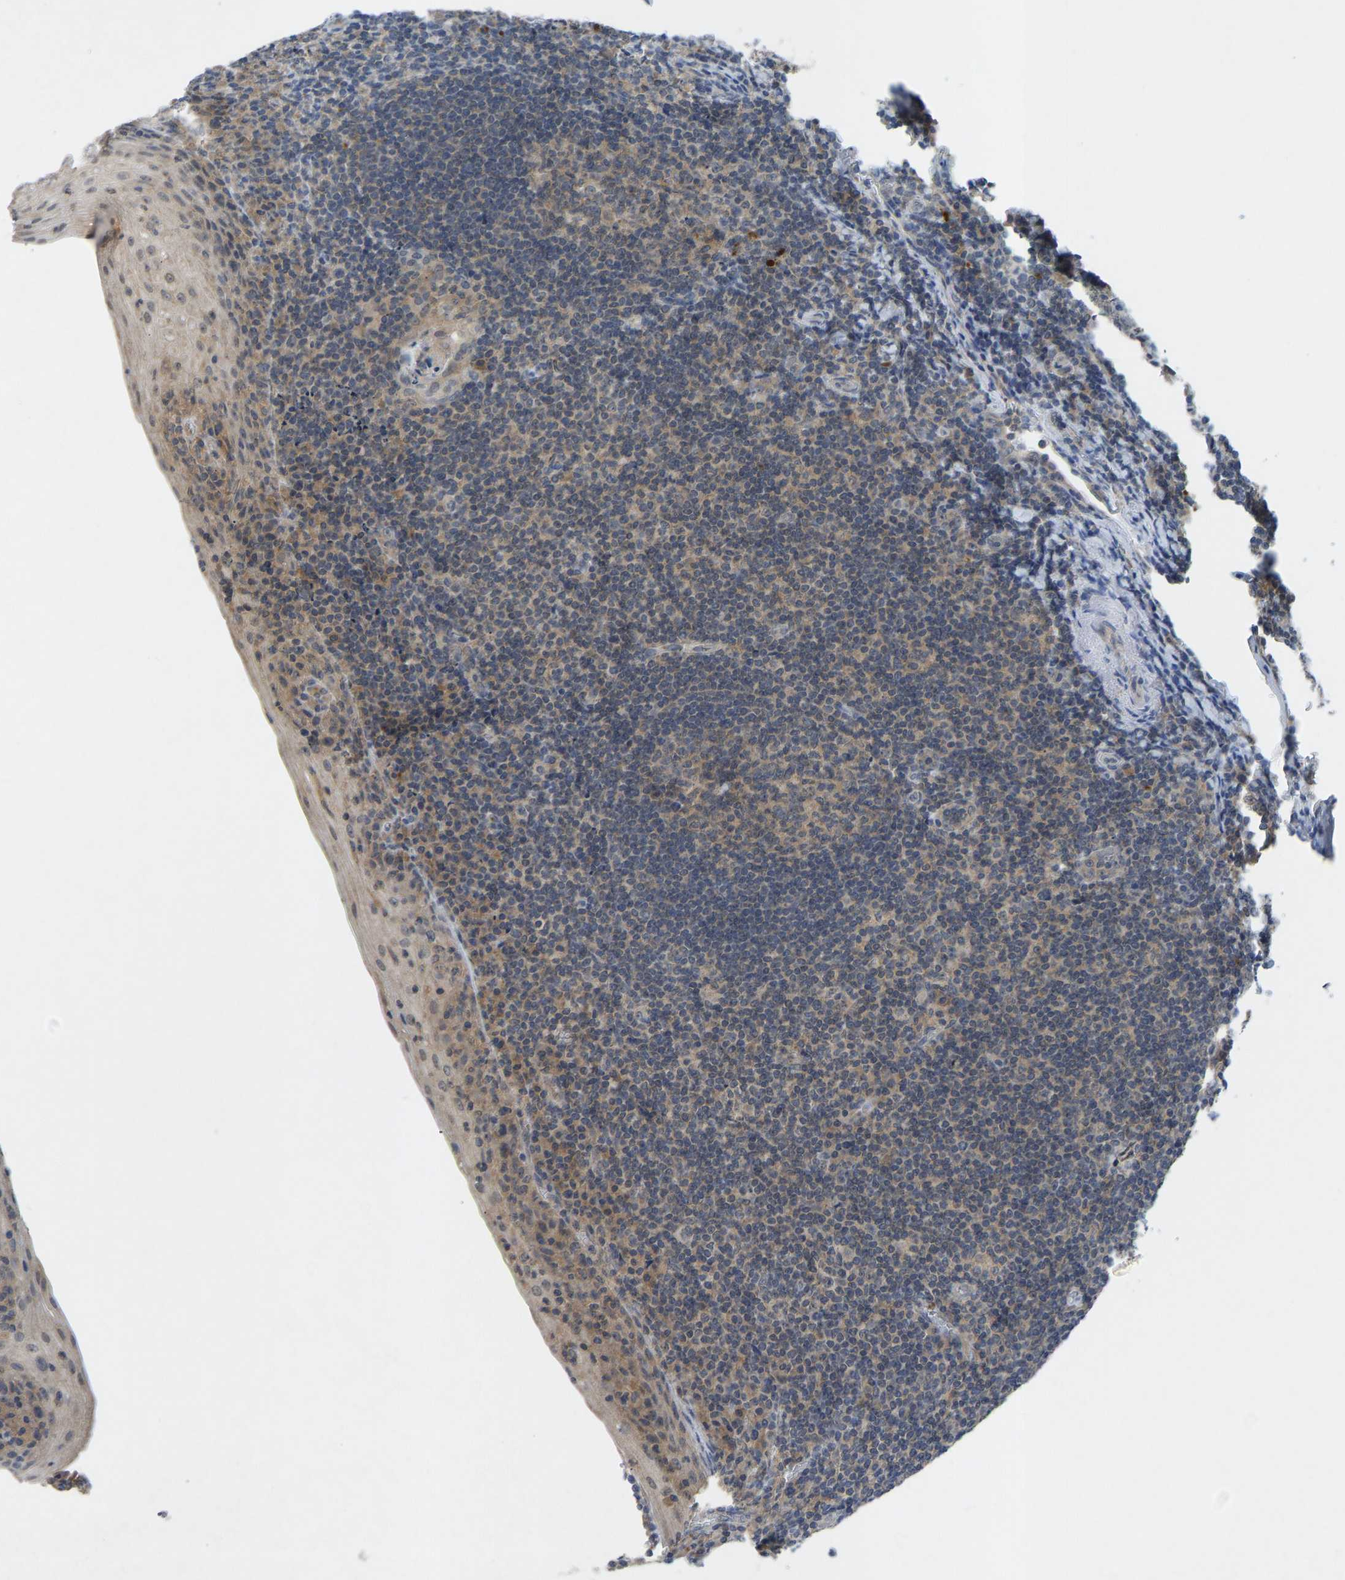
{"staining": {"intensity": "moderate", "quantity": ">75%", "location": "cytoplasmic/membranous"}, "tissue": "tonsil", "cell_type": "Germinal center cells", "image_type": "normal", "snomed": [{"axis": "morphology", "description": "Normal tissue, NOS"}, {"axis": "topography", "description": "Tonsil"}], "caption": "Immunohistochemical staining of unremarkable human tonsil shows >75% levels of moderate cytoplasmic/membranous protein staining in about >75% of germinal center cells. (DAB = brown stain, brightfield microscopy at high magnification).", "gene": "PDE7A", "patient": {"sex": "male", "age": 37}}